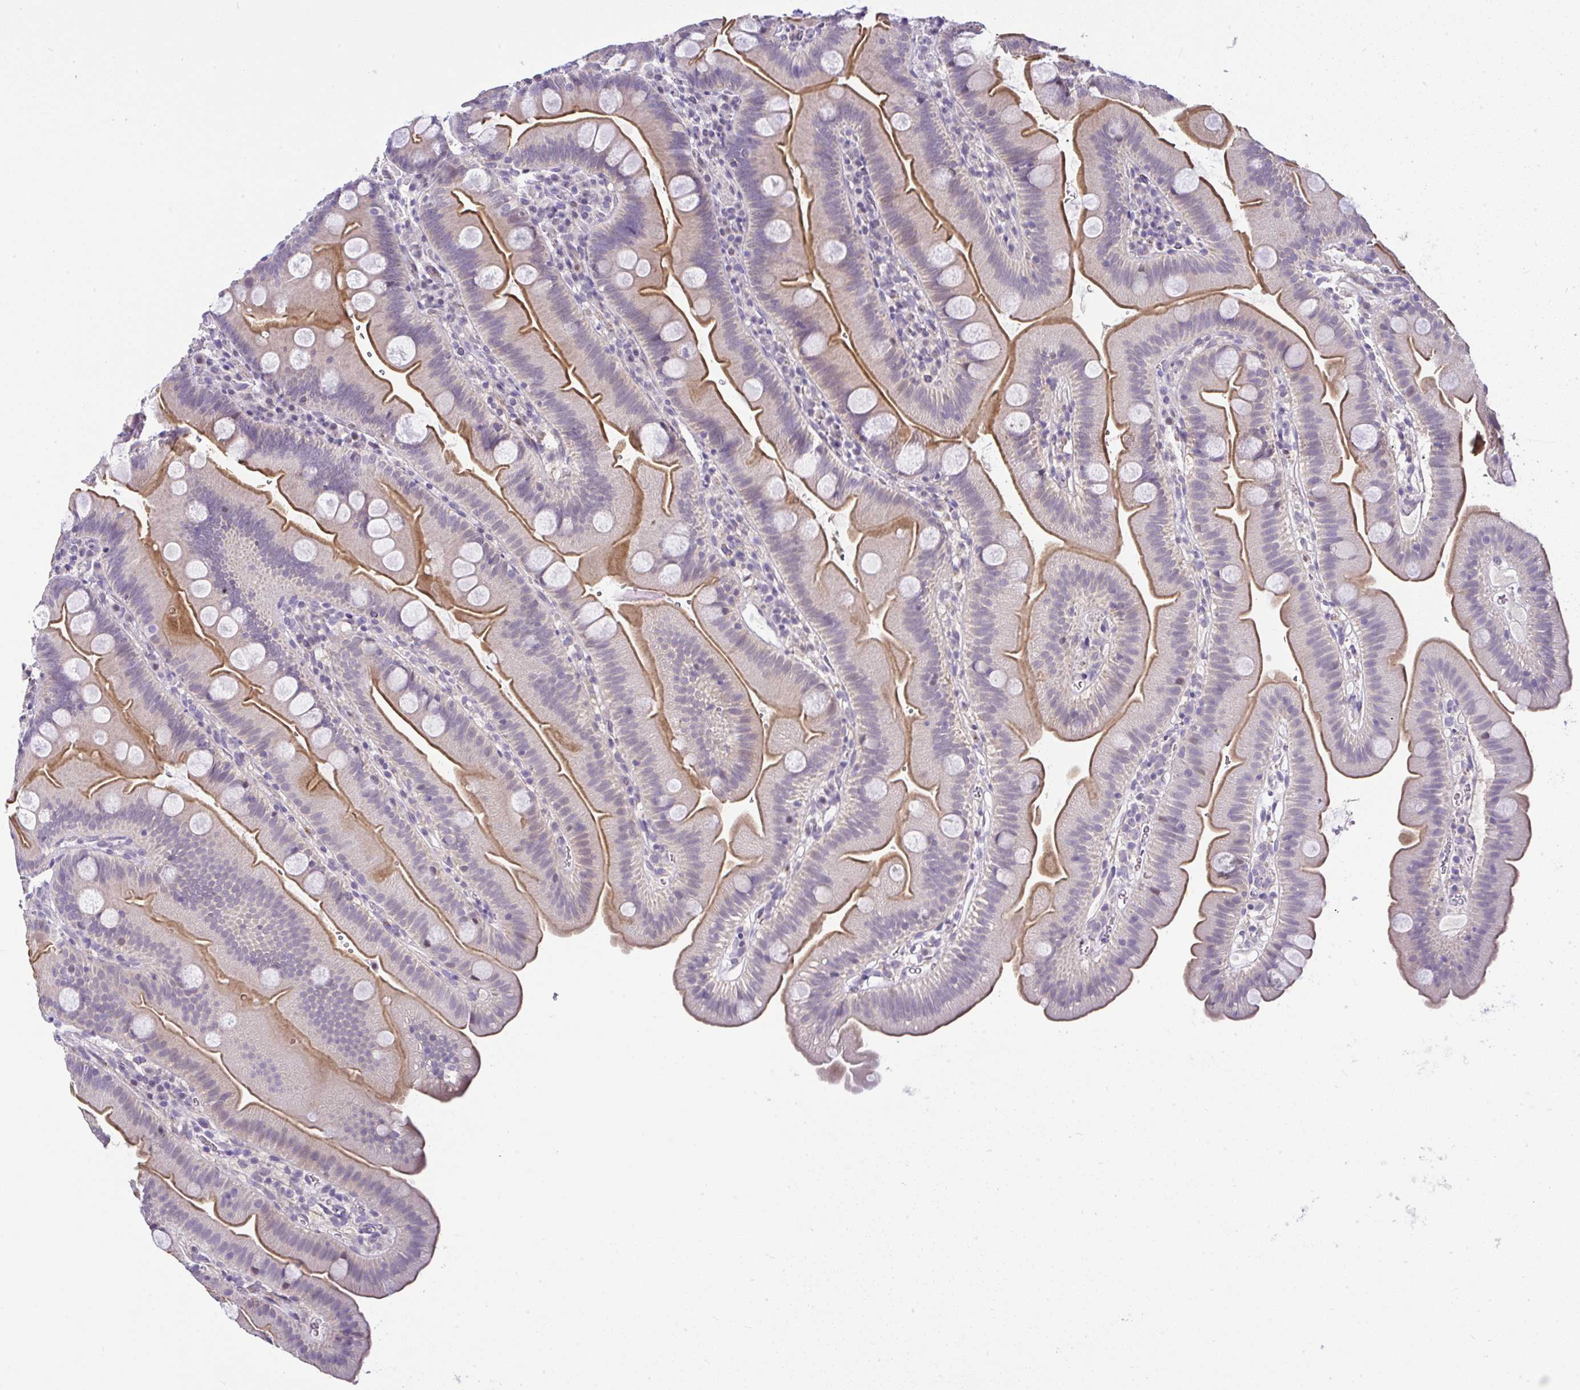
{"staining": {"intensity": "moderate", "quantity": ">75%", "location": "cytoplasmic/membranous"}, "tissue": "small intestine", "cell_type": "Glandular cells", "image_type": "normal", "snomed": [{"axis": "morphology", "description": "Normal tissue, NOS"}, {"axis": "topography", "description": "Small intestine"}], "caption": "An immunohistochemistry (IHC) photomicrograph of normal tissue is shown. Protein staining in brown shows moderate cytoplasmic/membranous positivity in small intestine within glandular cells. The staining was performed using DAB, with brown indicating positive protein expression. Nuclei are stained blue with hematoxylin.", "gene": "CTU1", "patient": {"sex": "female", "age": 68}}